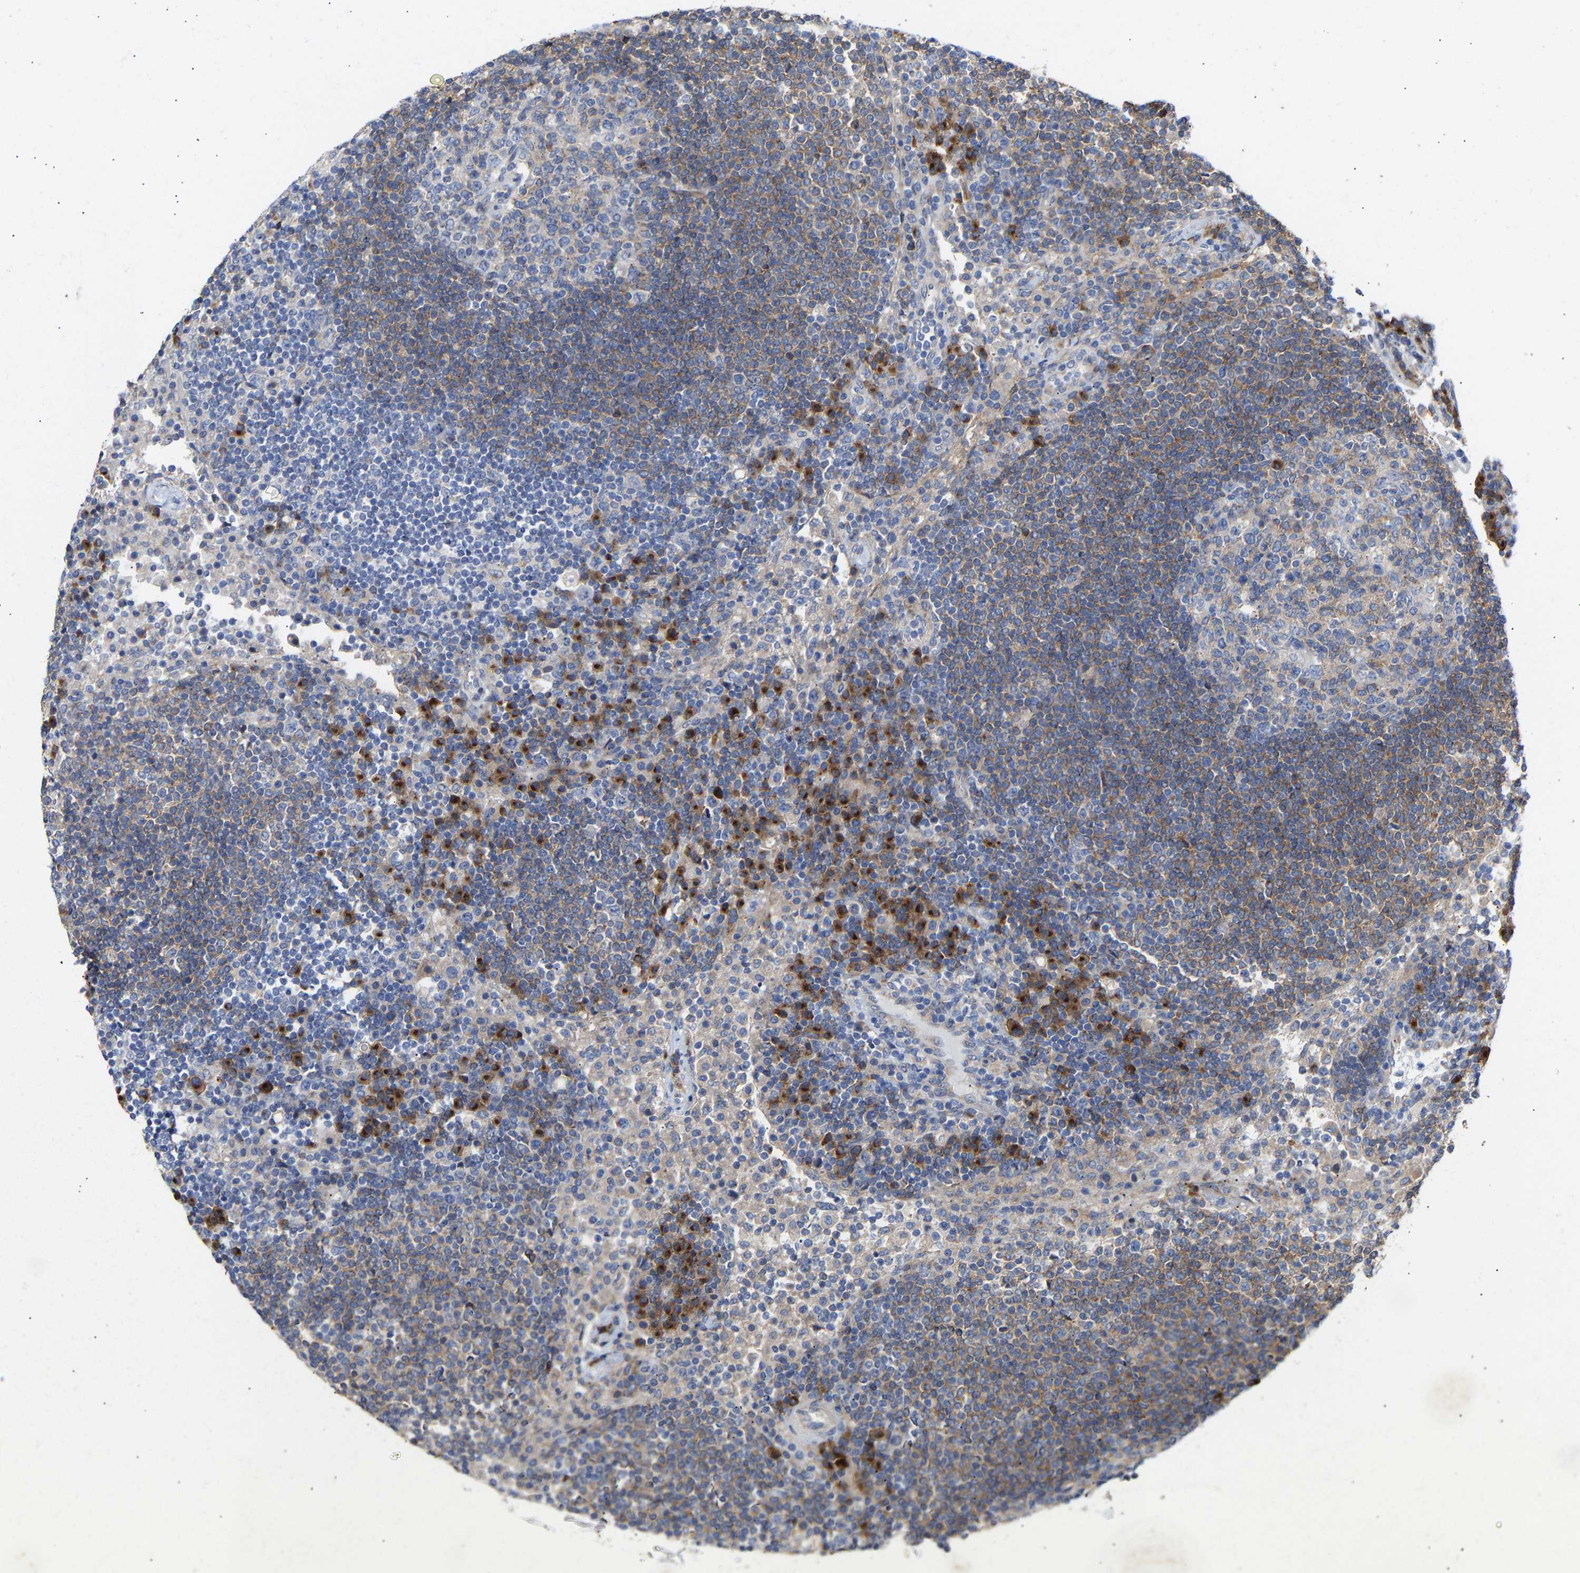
{"staining": {"intensity": "weak", "quantity": "<25%", "location": "cytoplasmic/membranous"}, "tissue": "lymph node", "cell_type": "Germinal center cells", "image_type": "normal", "snomed": [{"axis": "morphology", "description": "Normal tissue, NOS"}, {"axis": "topography", "description": "Lymph node"}], "caption": "High magnification brightfield microscopy of normal lymph node stained with DAB (3,3'-diaminobenzidine) (brown) and counterstained with hematoxylin (blue): germinal center cells show no significant positivity.", "gene": "PPP1R15A", "patient": {"sex": "female", "age": 53}}